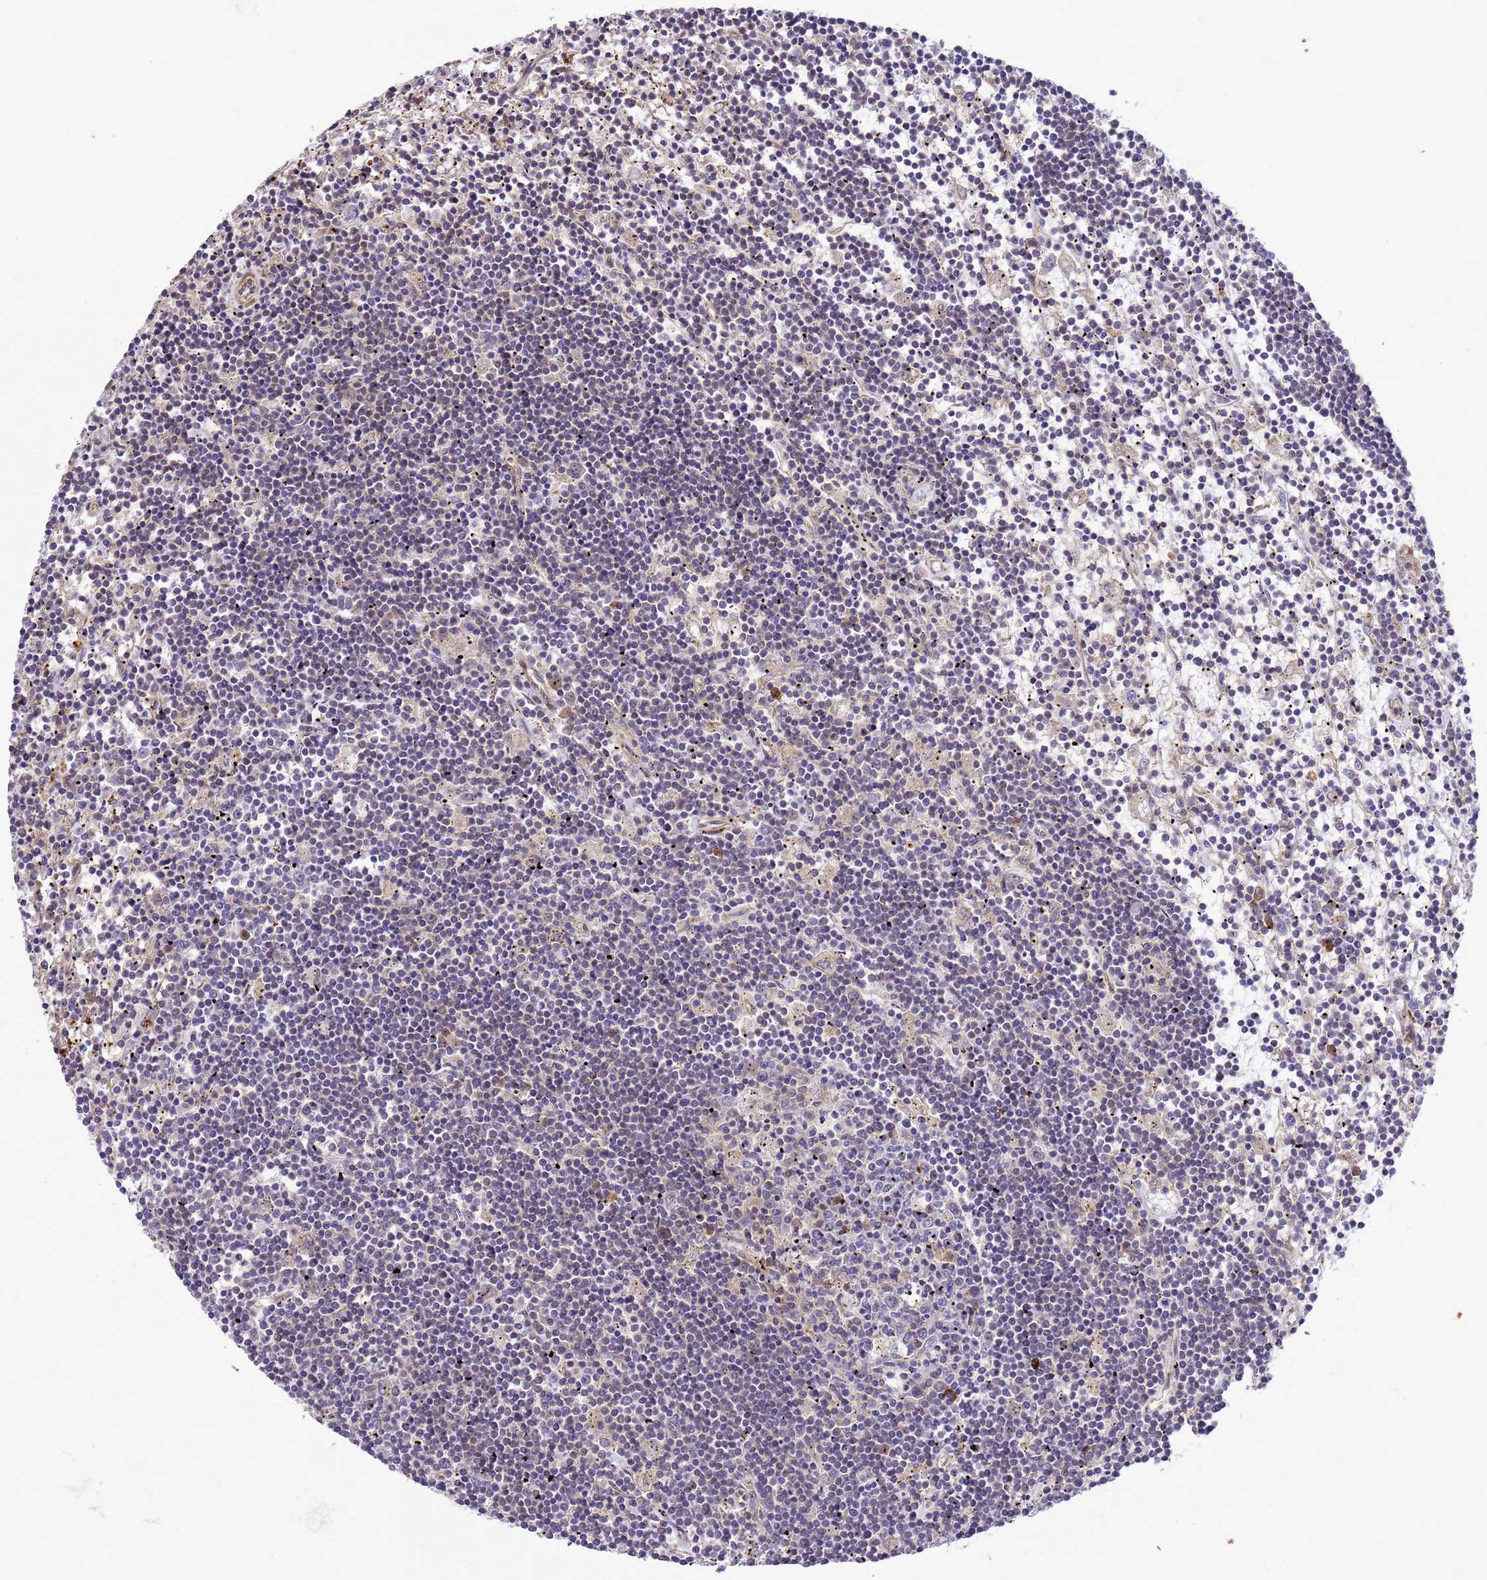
{"staining": {"intensity": "negative", "quantity": "none", "location": "none"}, "tissue": "lymphoma", "cell_type": "Tumor cells", "image_type": "cancer", "snomed": [{"axis": "morphology", "description": "Malignant lymphoma, non-Hodgkin's type, Low grade"}, {"axis": "topography", "description": "Spleen"}], "caption": "Immunohistochemistry histopathology image of neoplastic tissue: malignant lymphoma, non-Hodgkin's type (low-grade) stained with DAB (3,3'-diaminobenzidine) reveals no significant protein positivity in tumor cells.", "gene": "GEN1", "patient": {"sex": "male", "age": 76}}